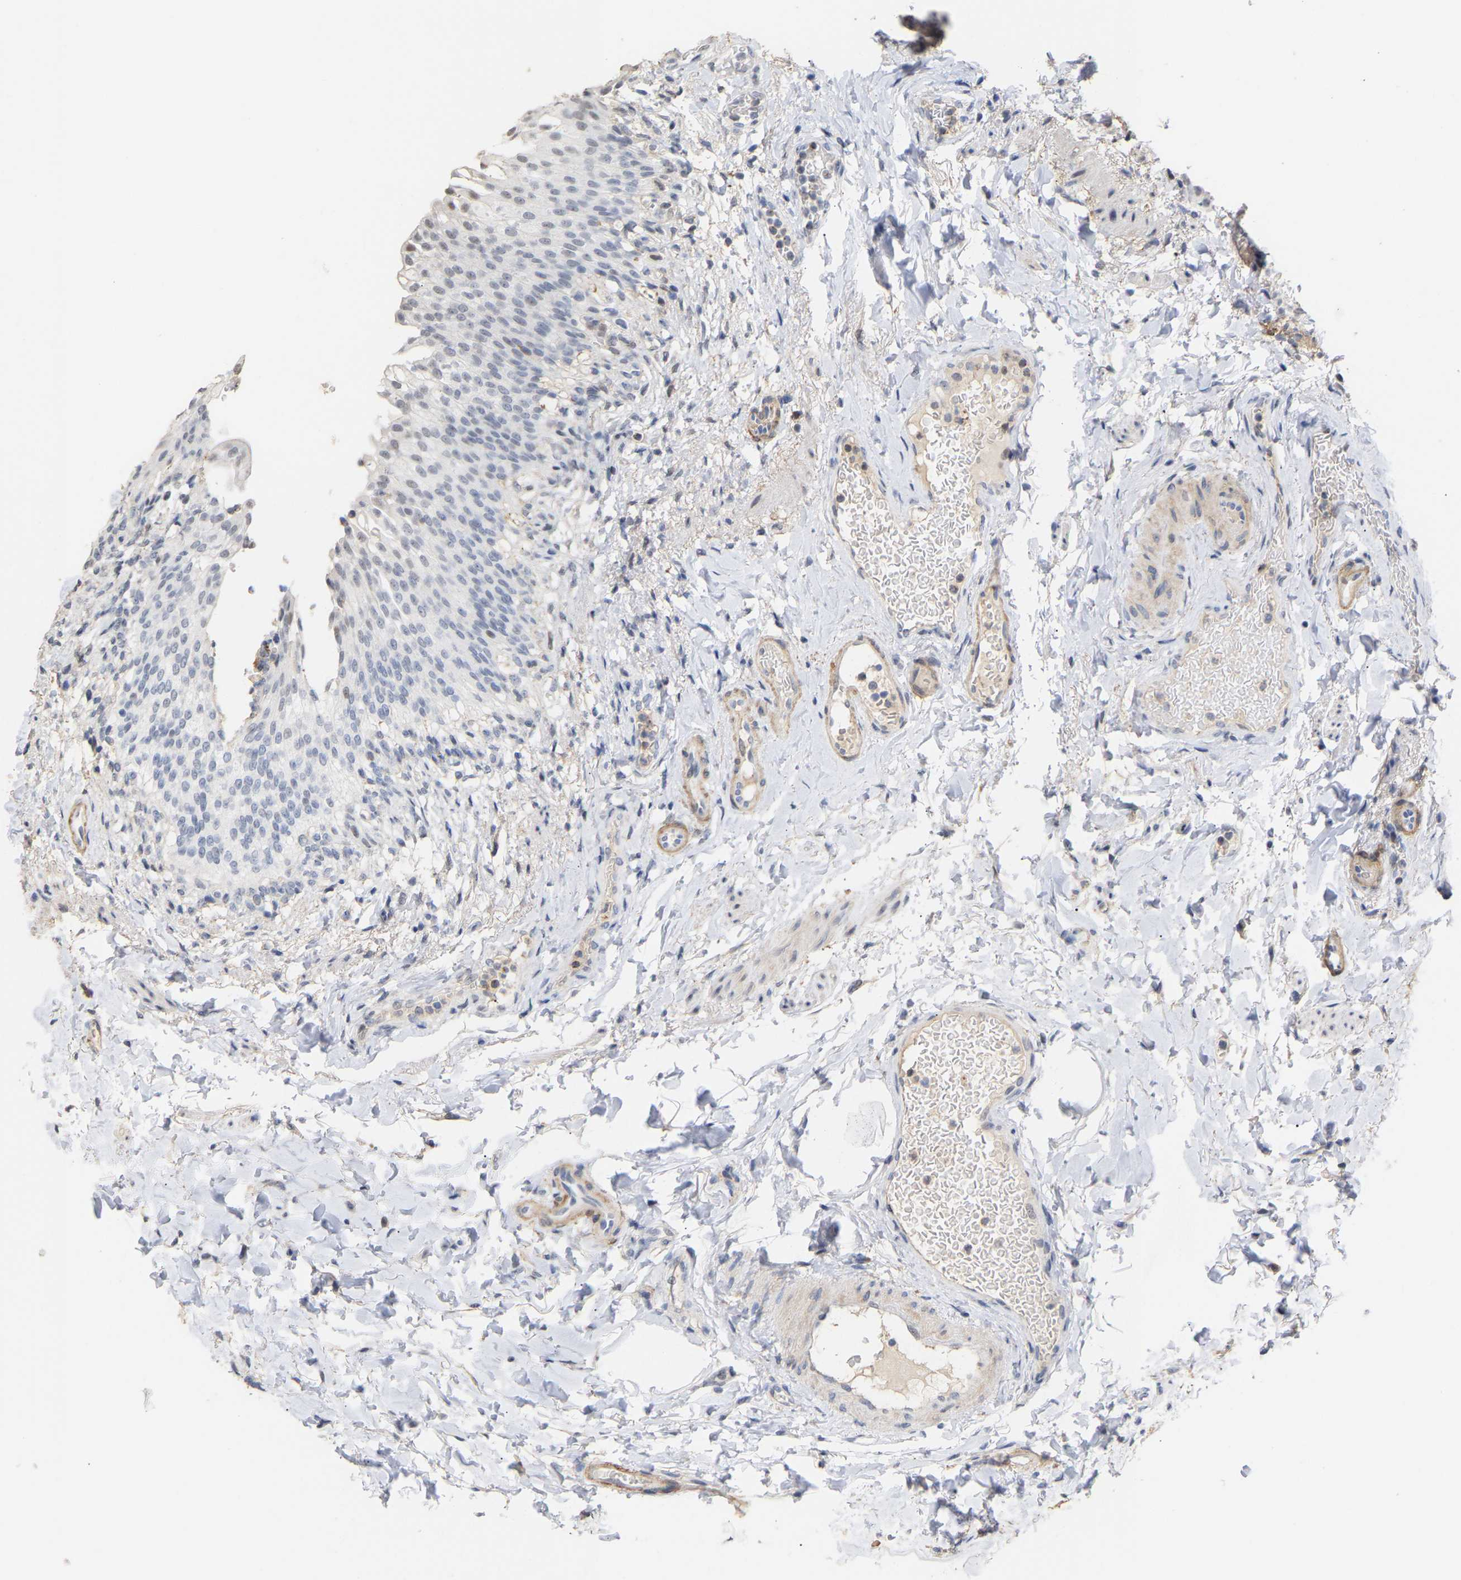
{"staining": {"intensity": "moderate", "quantity": "<25%", "location": "nuclear"}, "tissue": "urinary bladder", "cell_type": "Urothelial cells", "image_type": "normal", "snomed": [{"axis": "morphology", "description": "Normal tissue, NOS"}, {"axis": "topography", "description": "Urinary bladder"}], "caption": "A histopathology image showing moderate nuclear positivity in about <25% of urothelial cells in benign urinary bladder, as visualized by brown immunohistochemical staining.", "gene": "AMPH", "patient": {"sex": "female", "age": 60}}